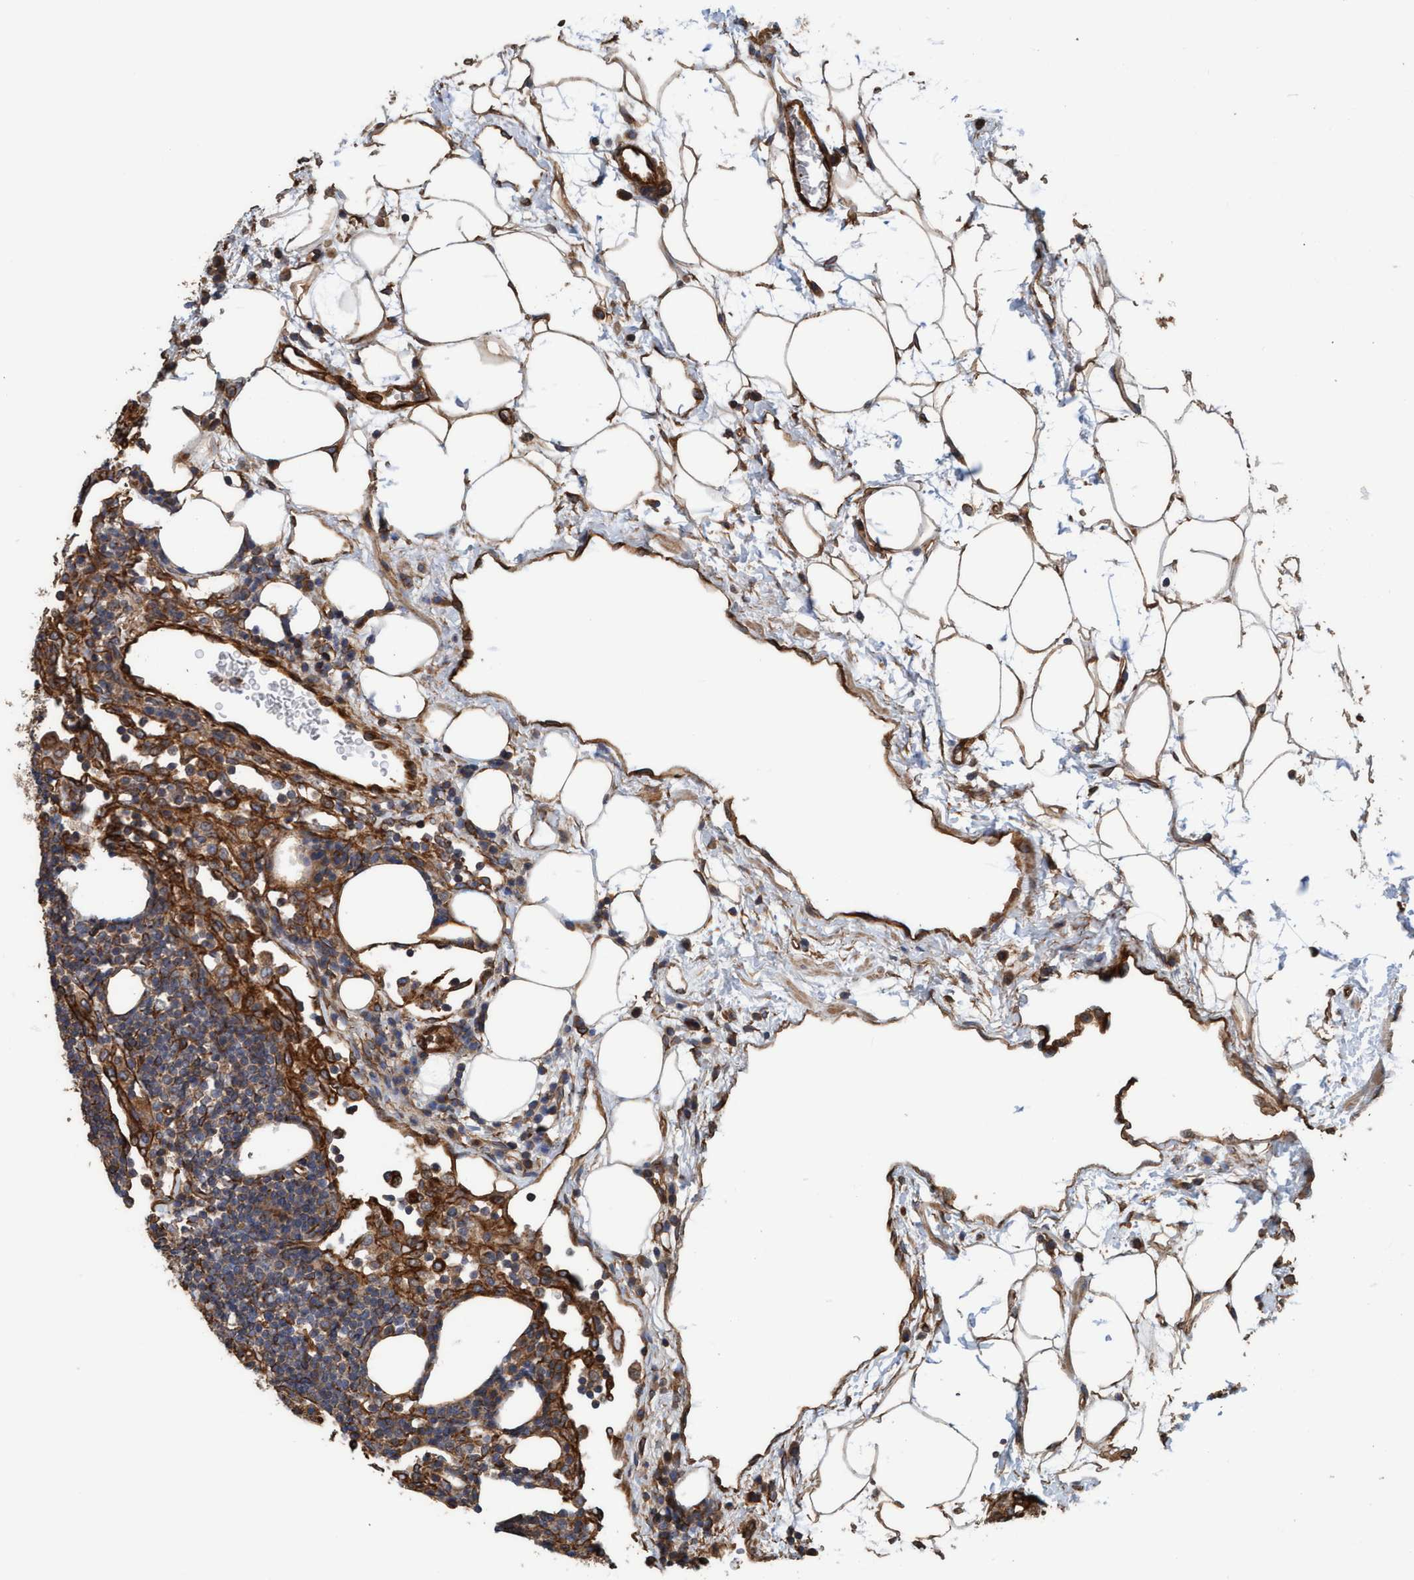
{"staining": {"intensity": "moderate", "quantity": ">75%", "location": "cytoplasmic/membranous"}, "tissue": "lymph node", "cell_type": "Germinal center cells", "image_type": "normal", "snomed": [{"axis": "morphology", "description": "Normal tissue, NOS"}, {"axis": "morphology", "description": "Carcinoid, malignant, NOS"}, {"axis": "topography", "description": "Lymph node"}], "caption": "Immunohistochemical staining of unremarkable lymph node exhibits moderate cytoplasmic/membranous protein staining in about >75% of germinal center cells.", "gene": "STXBP4", "patient": {"sex": "male", "age": 47}}